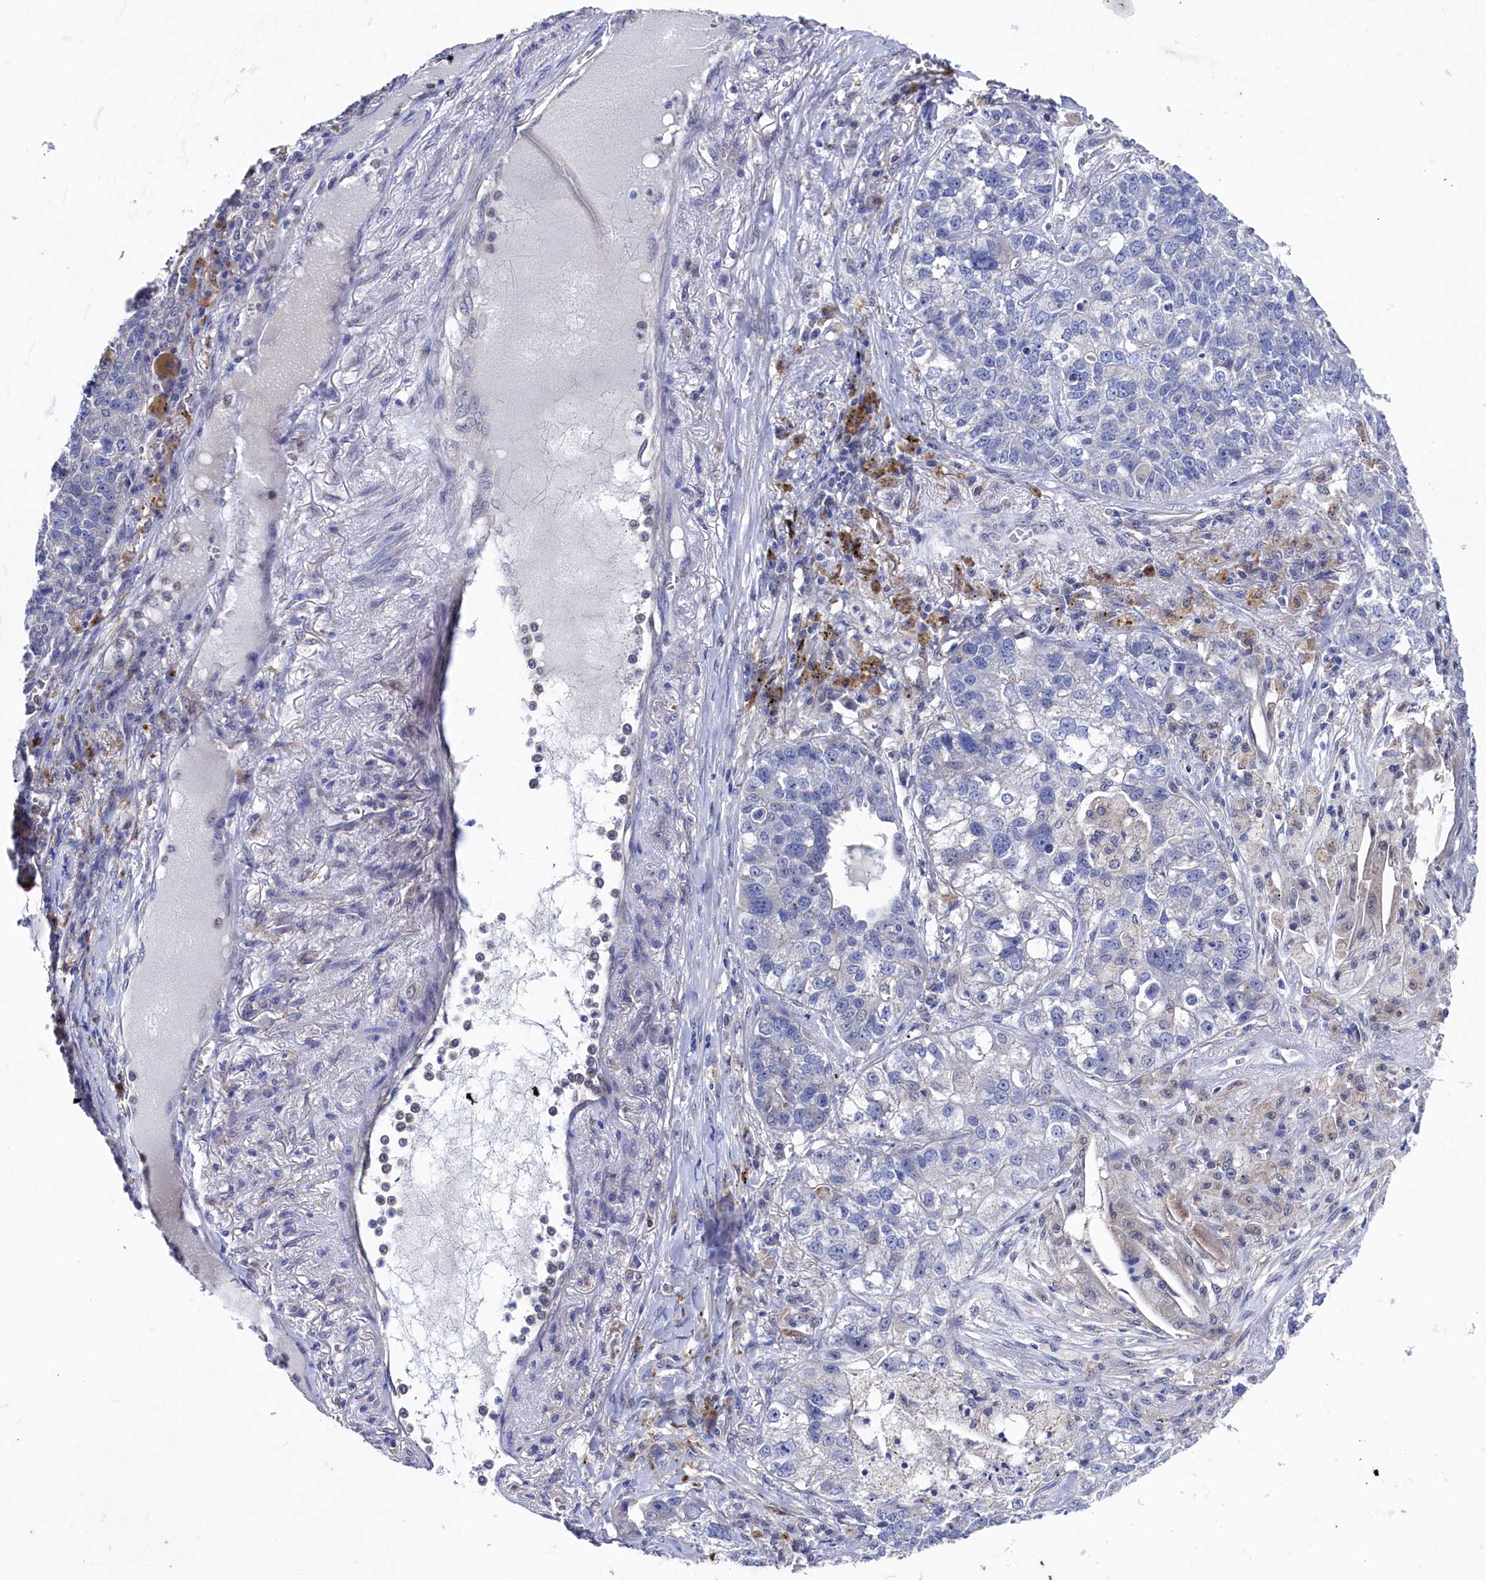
{"staining": {"intensity": "negative", "quantity": "none", "location": "none"}, "tissue": "lung cancer", "cell_type": "Tumor cells", "image_type": "cancer", "snomed": [{"axis": "morphology", "description": "Adenocarcinoma, NOS"}, {"axis": "topography", "description": "Lung"}], "caption": "Image shows no protein positivity in tumor cells of lung cancer (adenocarcinoma) tissue.", "gene": "RNH1", "patient": {"sex": "male", "age": 49}}